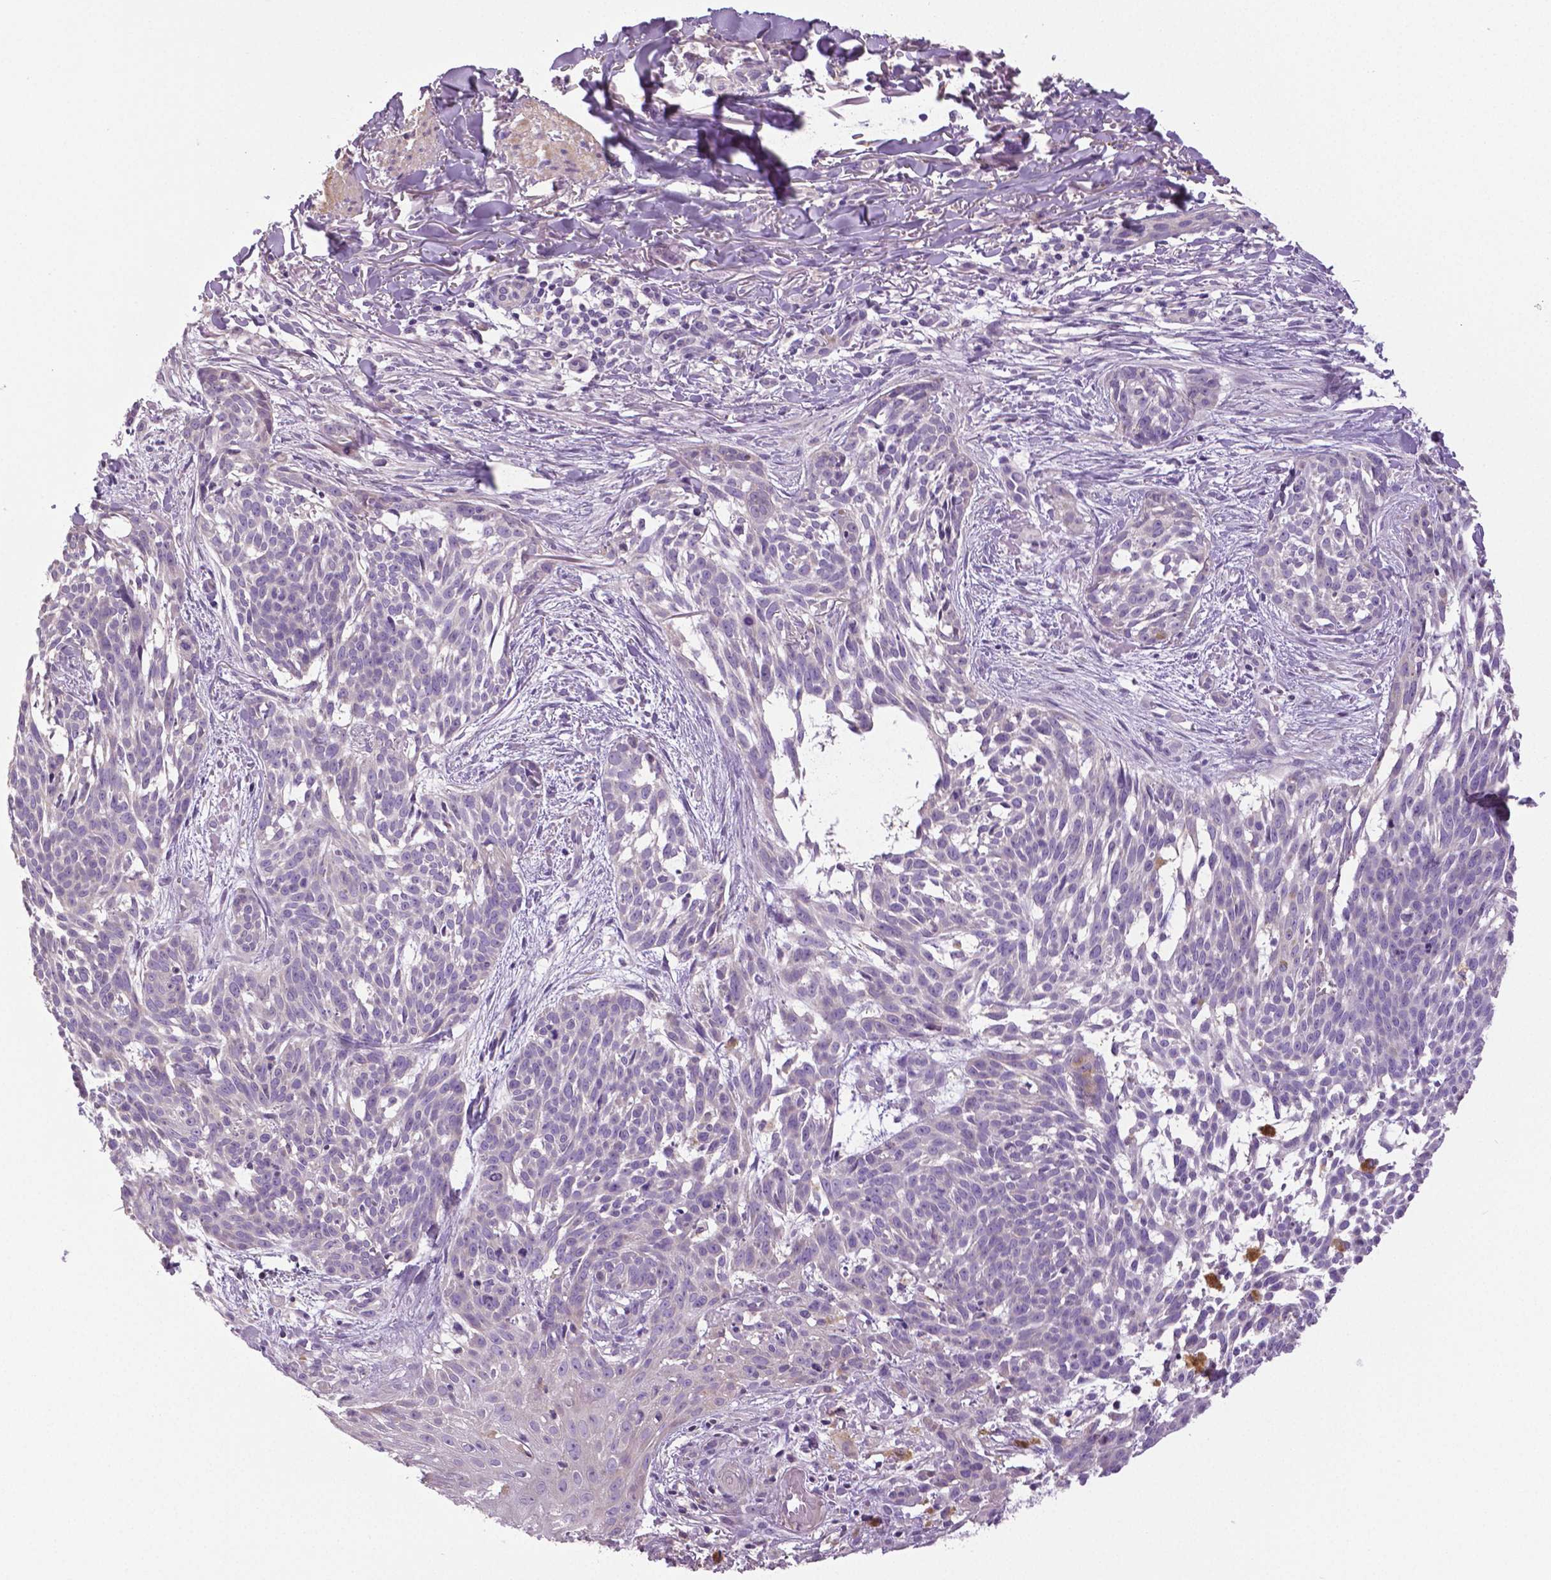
{"staining": {"intensity": "negative", "quantity": "none", "location": "none"}, "tissue": "skin cancer", "cell_type": "Tumor cells", "image_type": "cancer", "snomed": [{"axis": "morphology", "description": "Basal cell carcinoma"}, {"axis": "topography", "description": "Skin"}], "caption": "This photomicrograph is of basal cell carcinoma (skin) stained with IHC to label a protein in brown with the nuclei are counter-stained blue. There is no staining in tumor cells.", "gene": "DNAH12", "patient": {"sex": "male", "age": 88}}